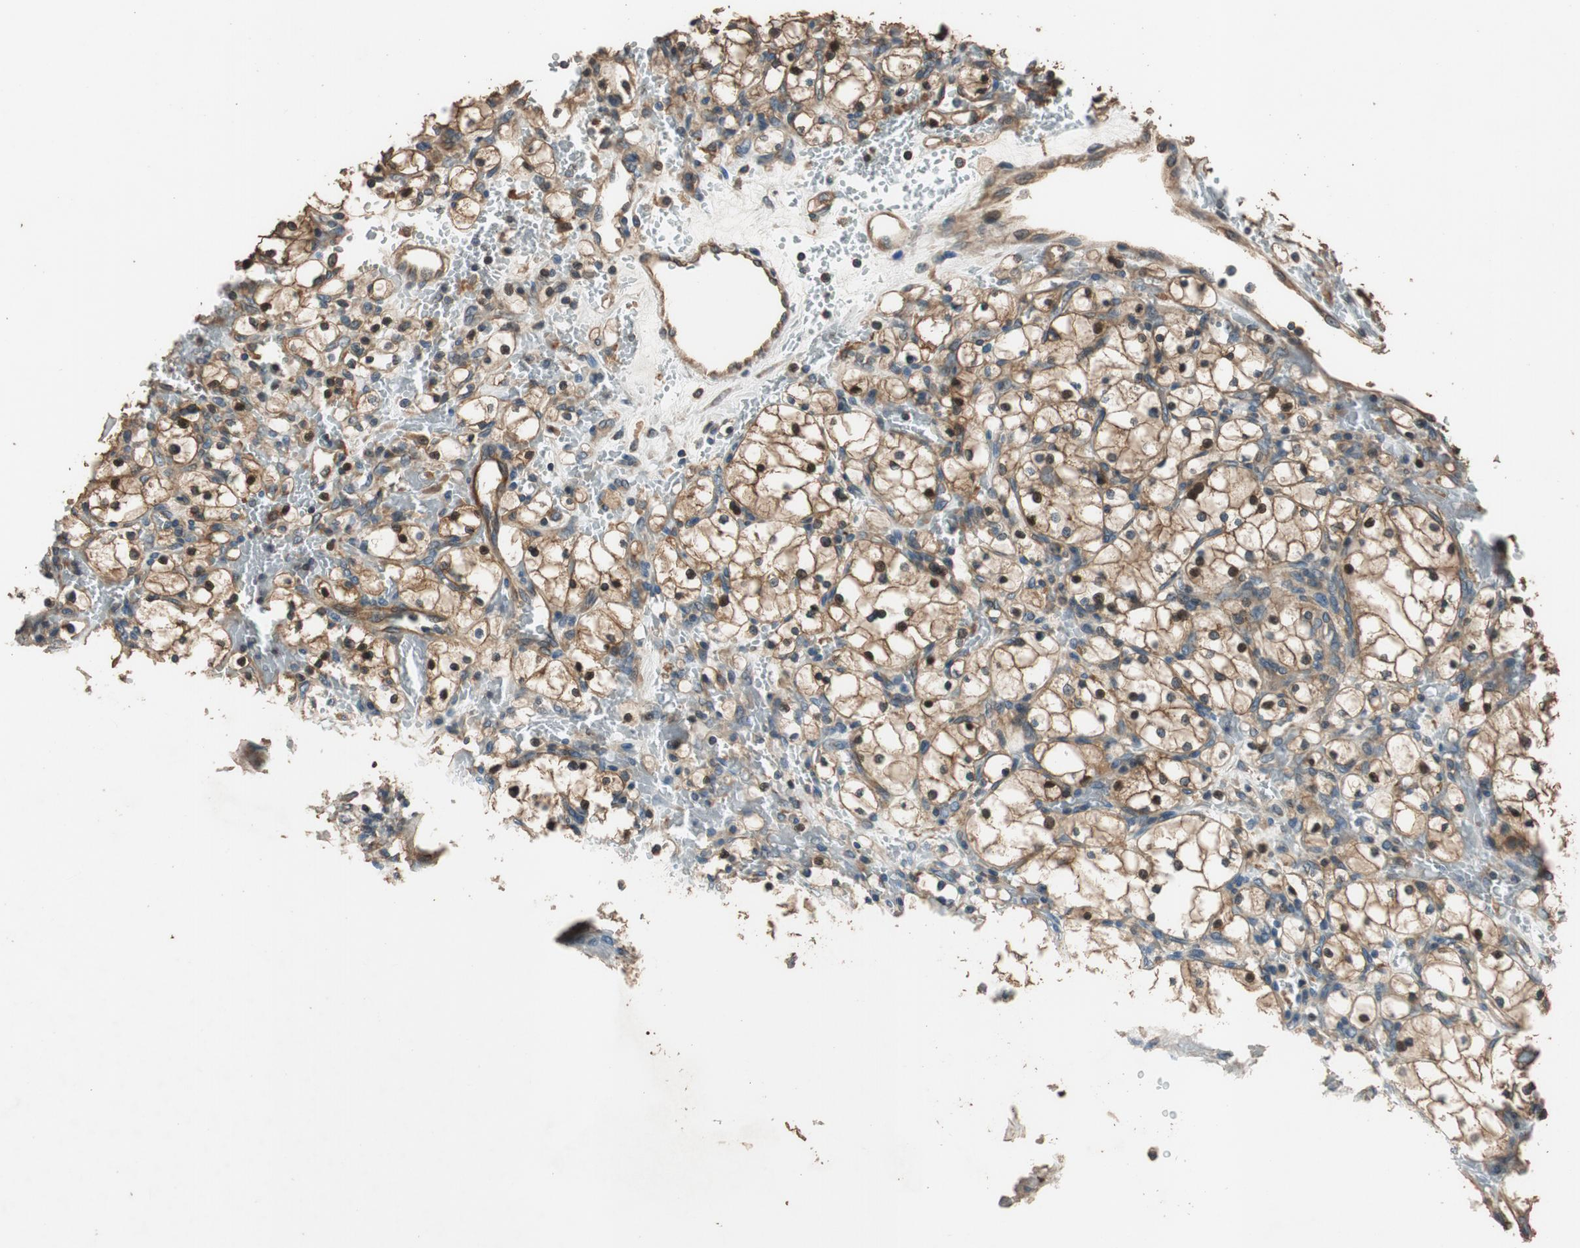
{"staining": {"intensity": "moderate", "quantity": ">75%", "location": "cytoplasmic/membranous,nuclear"}, "tissue": "renal cancer", "cell_type": "Tumor cells", "image_type": "cancer", "snomed": [{"axis": "morphology", "description": "Adenocarcinoma, NOS"}, {"axis": "topography", "description": "Kidney"}], "caption": "Immunohistochemical staining of human adenocarcinoma (renal) exhibits medium levels of moderate cytoplasmic/membranous and nuclear protein staining in about >75% of tumor cells.", "gene": "MST1R", "patient": {"sex": "female", "age": 83}}